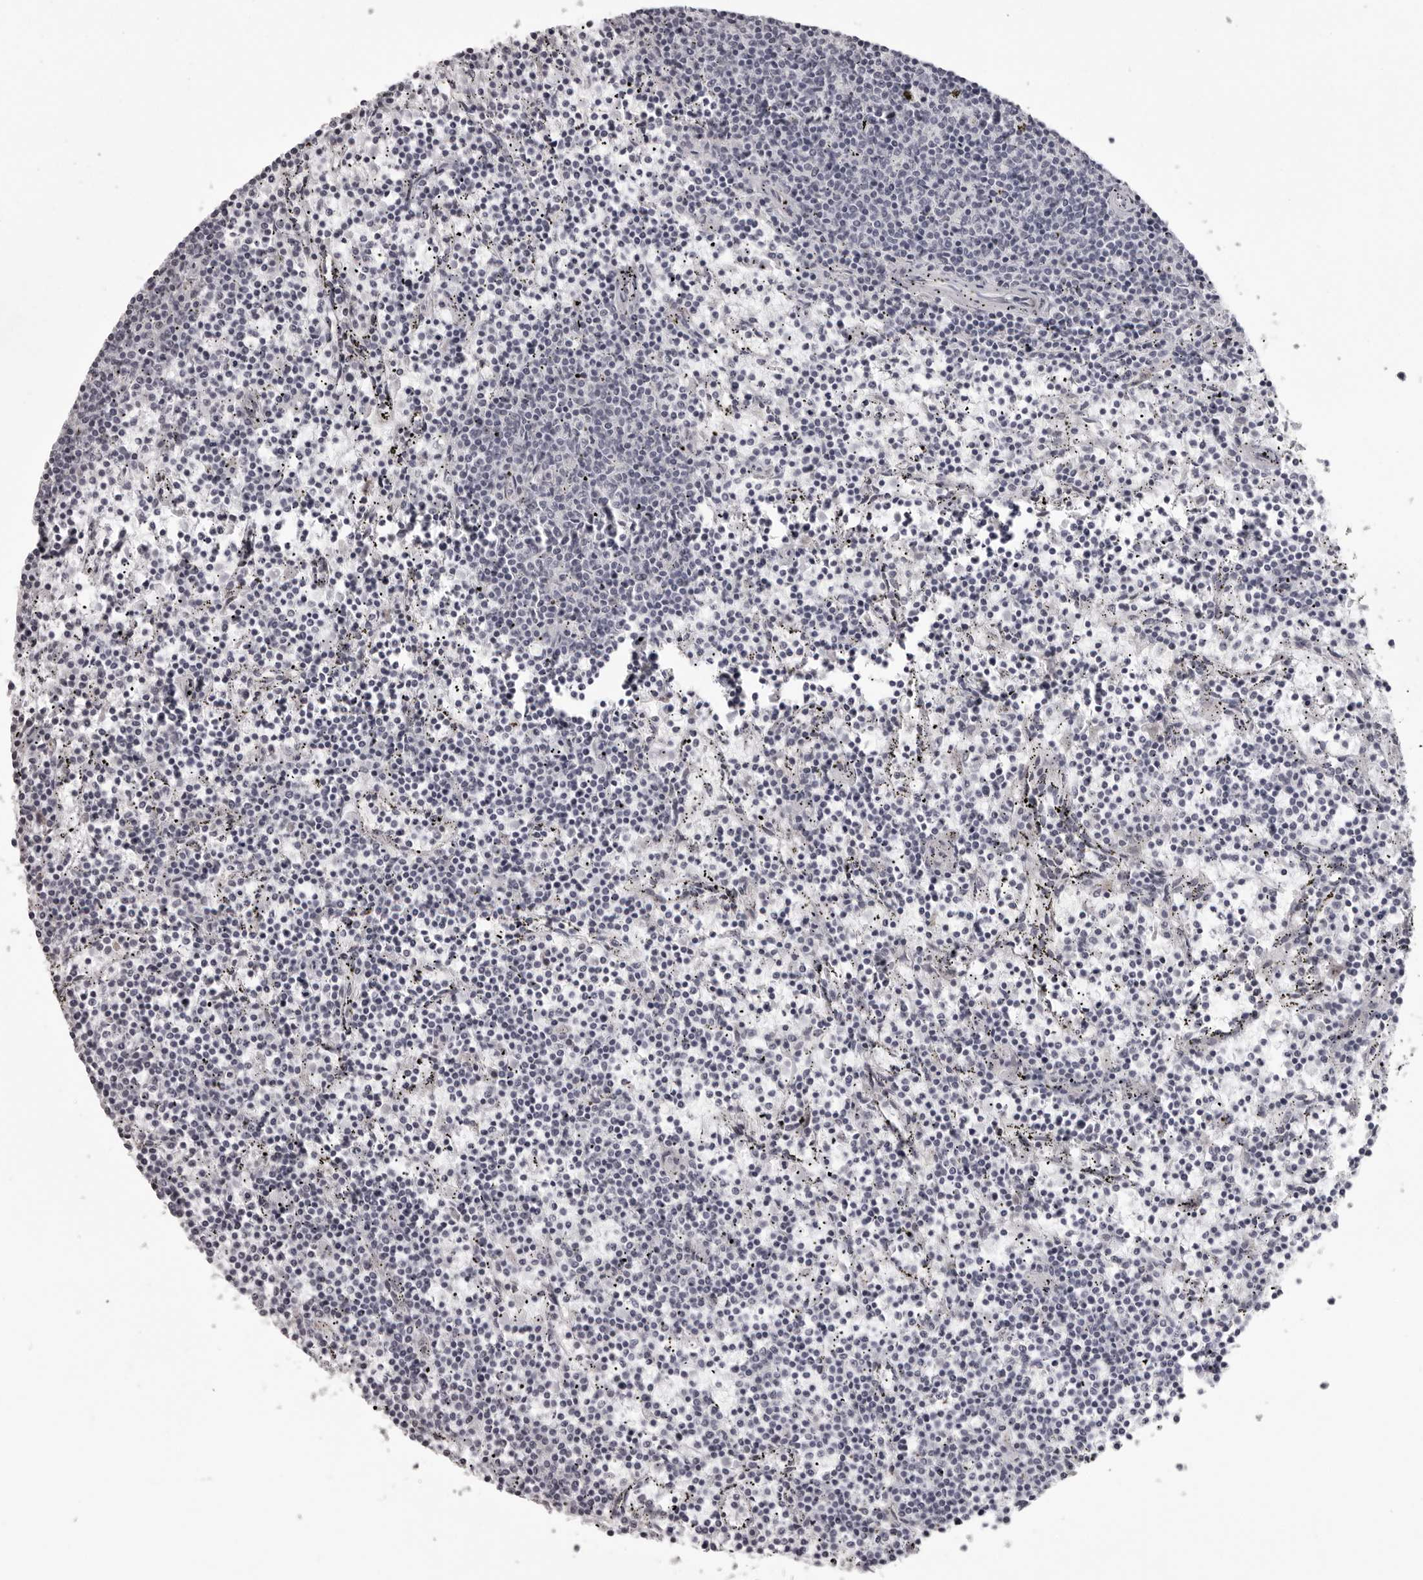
{"staining": {"intensity": "negative", "quantity": "none", "location": "none"}, "tissue": "lymphoma", "cell_type": "Tumor cells", "image_type": "cancer", "snomed": [{"axis": "morphology", "description": "Malignant lymphoma, non-Hodgkin's type, Low grade"}, {"axis": "topography", "description": "Spleen"}], "caption": "The histopathology image shows no staining of tumor cells in lymphoma.", "gene": "HELZ", "patient": {"sex": "female", "age": 50}}